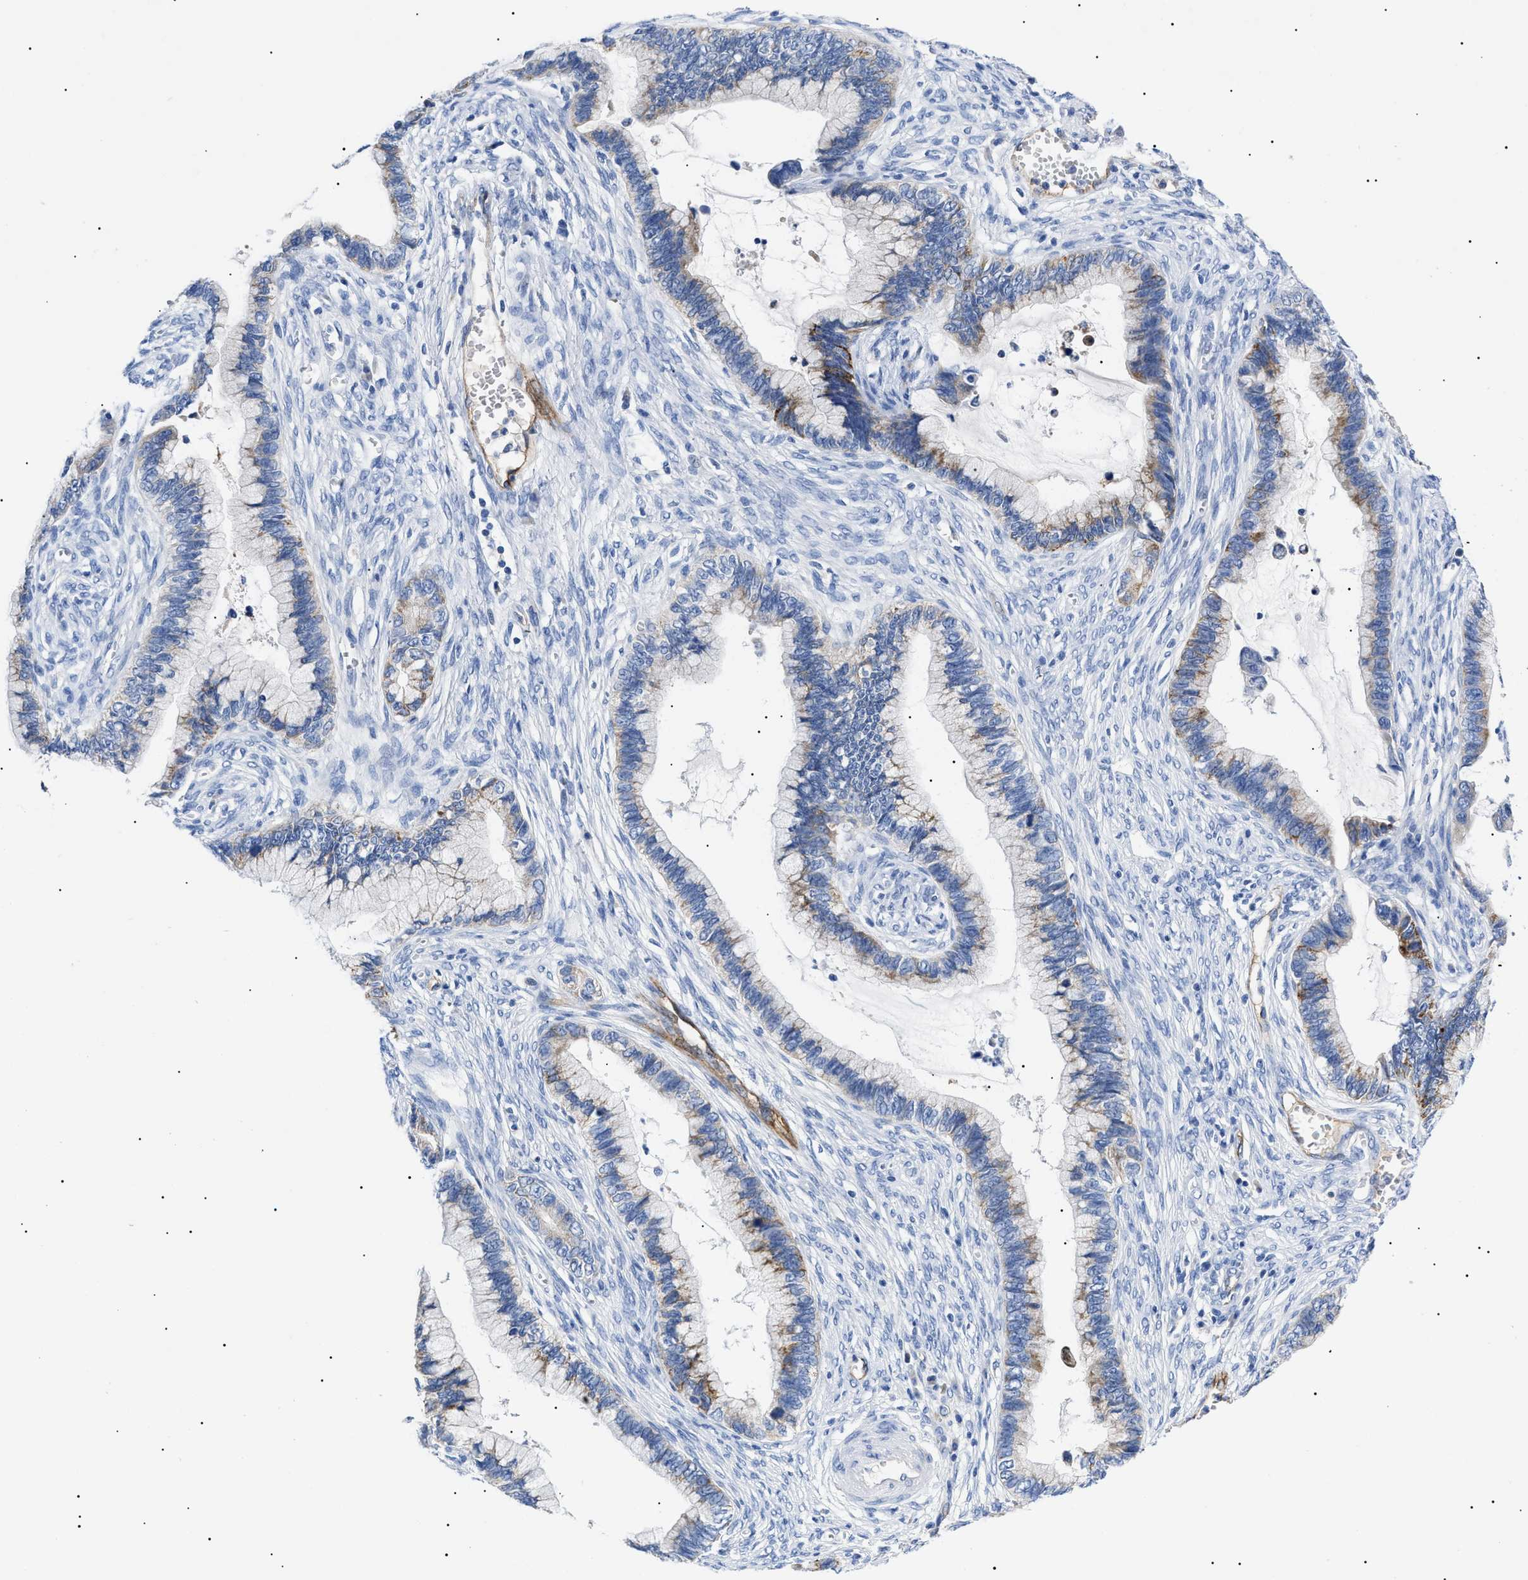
{"staining": {"intensity": "moderate", "quantity": "<25%", "location": "cytoplasmic/membranous"}, "tissue": "cervical cancer", "cell_type": "Tumor cells", "image_type": "cancer", "snomed": [{"axis": "morphology", "description": "Adenocarcinoma, NOS"}, {"axis": "topography", "description": "Cervix"}], "caption": "Adenocarcinoma (cervical) stained with immunohistochemistry (IHC) displays moderate cytoplasmic/membranous expression in approximately <25% of tumor cells. The staining was performed using DAB (3,3'-diaminobenzidine), with brown indicating positive protein expression. Nuclei are stained blue with hematoxylin.", "gene": "ACKR1", "patient": {"sex": "female", "age": 44}}